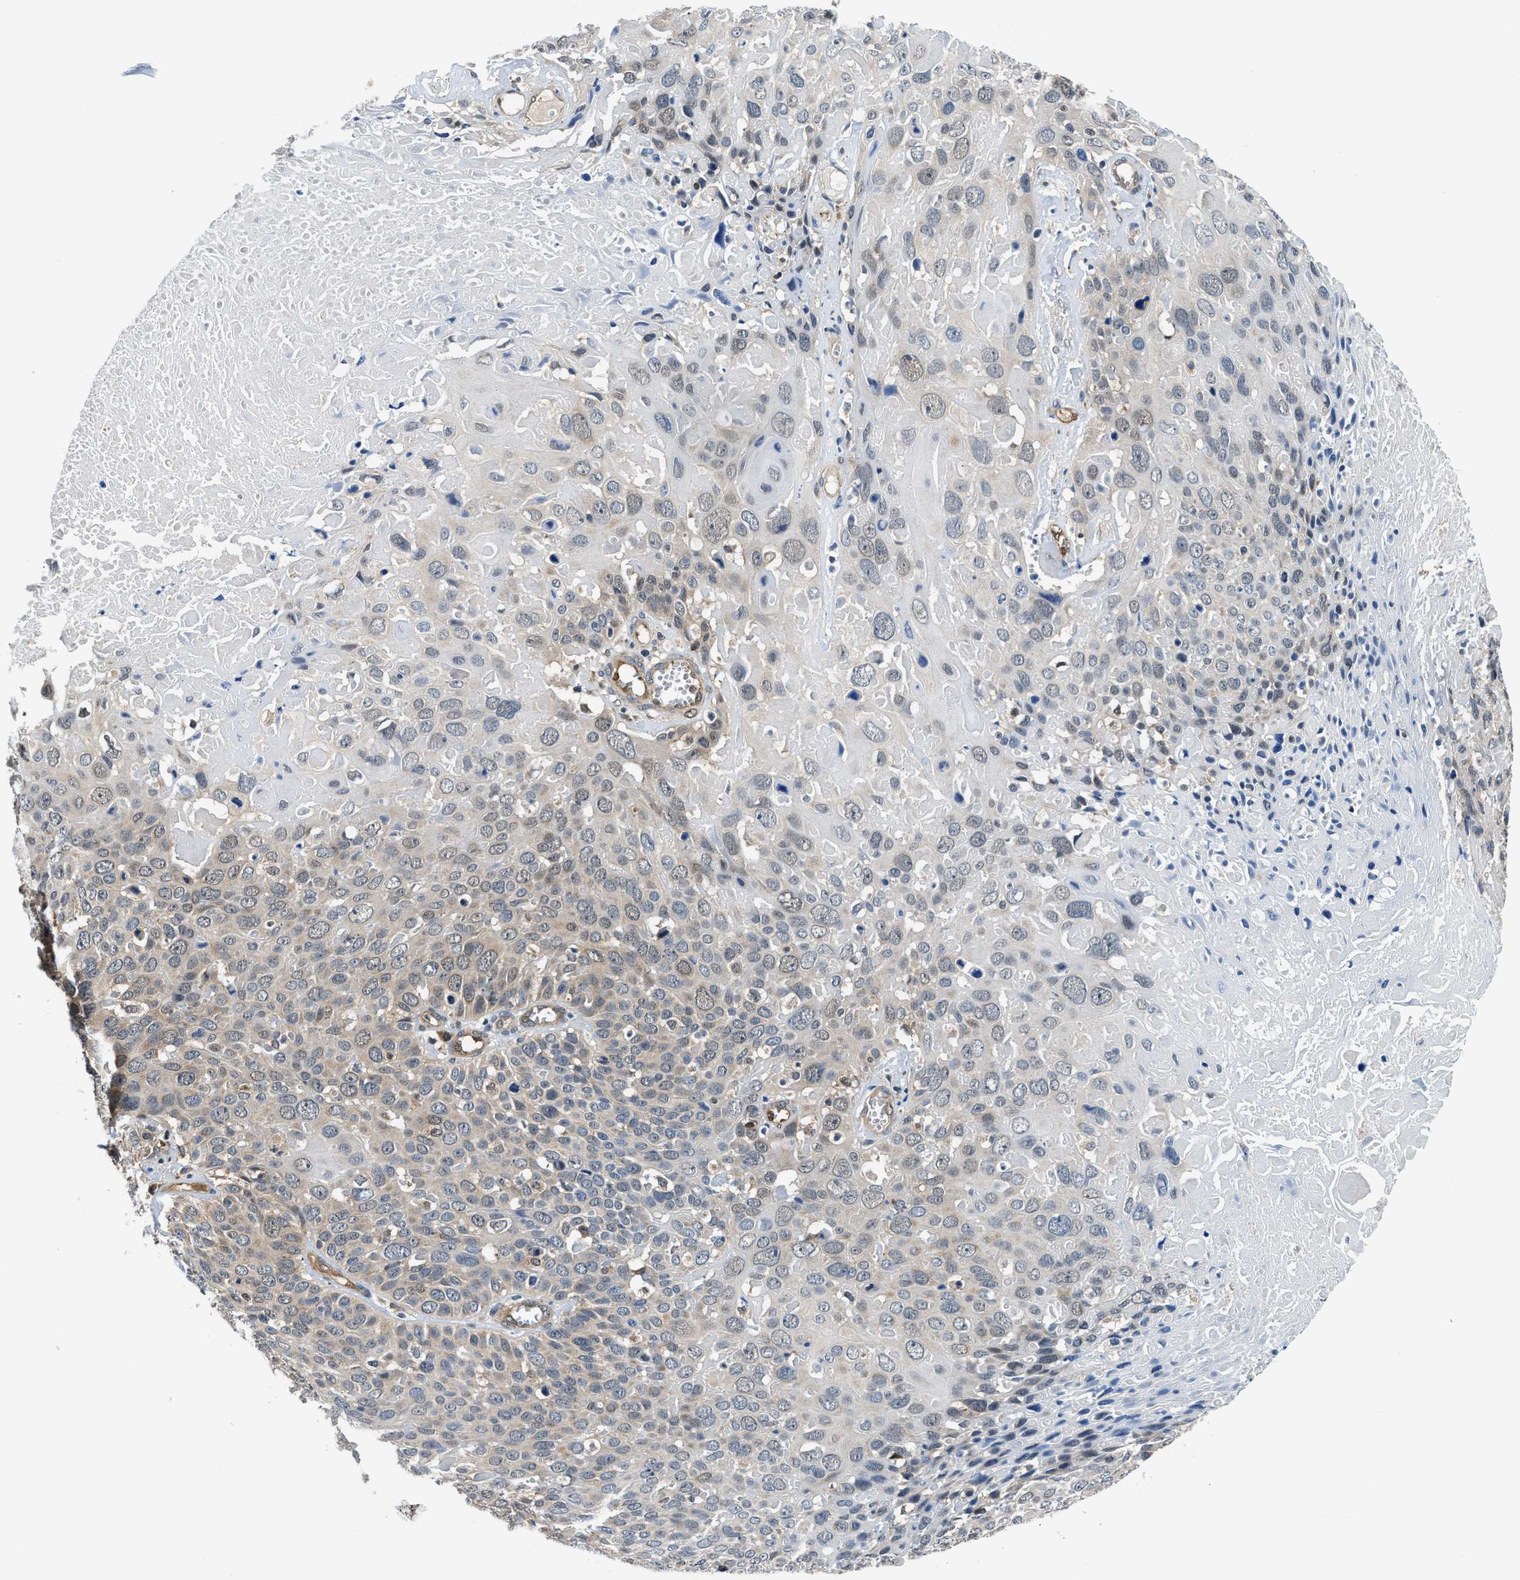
{"staining": {"intensity": "weak", "quantity": "<25%", "location": "cytoplasmic/membranous"}, "tissue": "cervical cancer", "cell_type": "Tumor cells", "image_type": "cancer", "snomed": [{"axis": "morphology", "description": "Squamous cell carcinoma, NOS"}, {"axis": "topography", "description": "Cervix"}], "caption": "Immunohistochemistry (IHC) of cervical cancer reveals no expression in tumor cells.", "gene": "PPA1", "patient": {"sex": "female", "age": 74}}